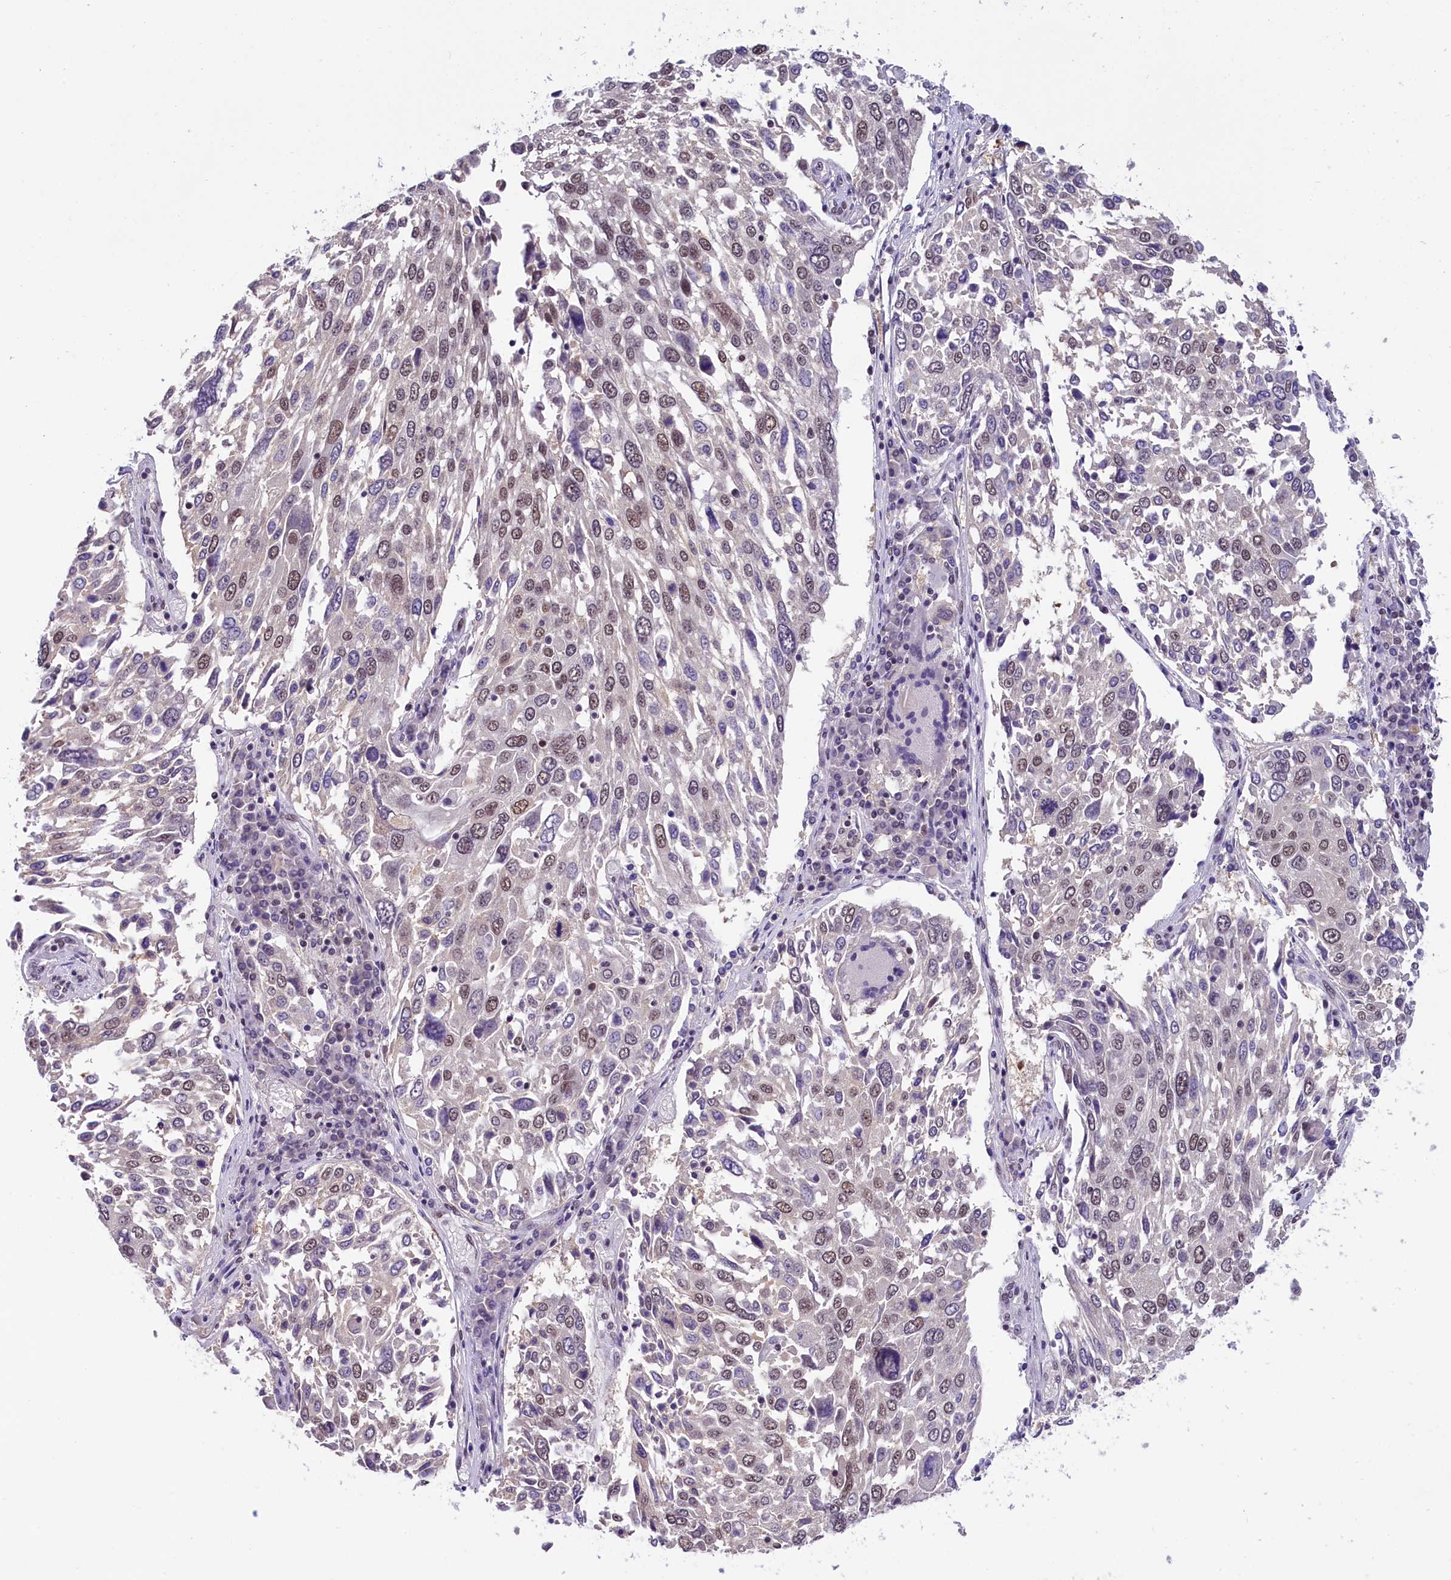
{"staining": {"intensity": "weak", "quantity": "25%-75%", "location": "nuclear"}, "tissue": "lung cancer", "cell_type": "Tumor cells", "image_type": "cancer", "snomed": [{"axis": "morphology", "description": "Squamous cell carcinoma, NOS"}, {"axis": "topography", "description": "Lung"}], "caption": "This is a histology image of immunohistochemistry (IHC) staining of lung cancer, which shows weak positivity in the nuclear of tumor cells.", "gene": "ZC3H4", "patient": {"sex": "male", "age": 65}}